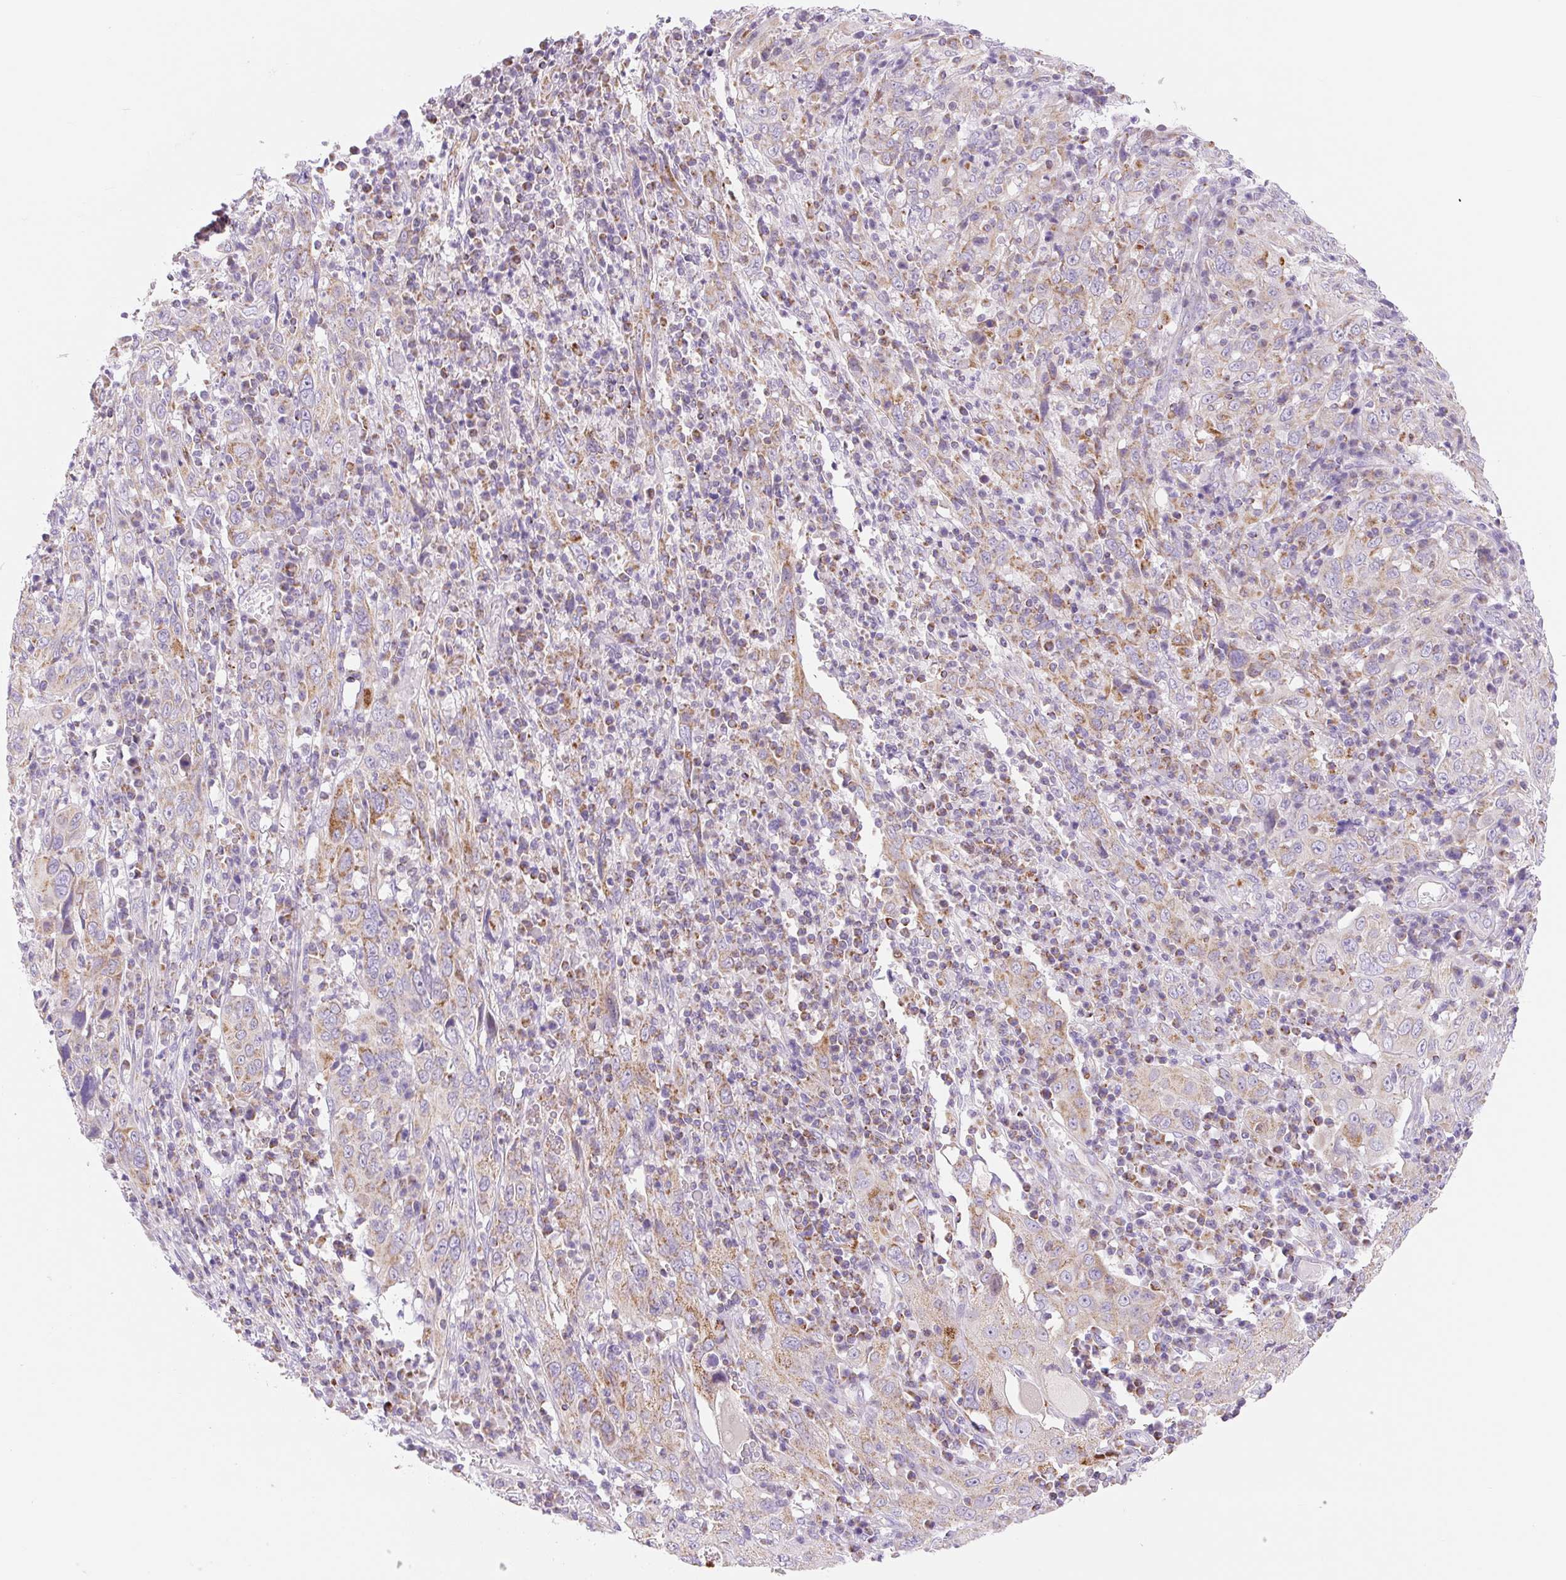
{"staining": {"intensity": "moderate", "quantity": "<25%", "location": "cytoplasmic/membranous"}, "tissue": "cervical cancer", "cell_type": "Tumor cells", "image_type": "cancer", "snomed": [{"axis": "morphology", "description": "Squamous cell carcinoma, NOS"}, {"axis": "topography", "description": "Cervix"}], "caption": "Cervical cancer tissue reveals moderate cytoplasmic/membranous positivity in about <25% of tumor cells The staining was performed using DAB (3,3'-diaminobenzidine), with brown indicating positive protein expression. Nuclei are stained blue with hematoxylin.", "gene": "FOCAD", "patient": {"sex": "female", "age": 46}}